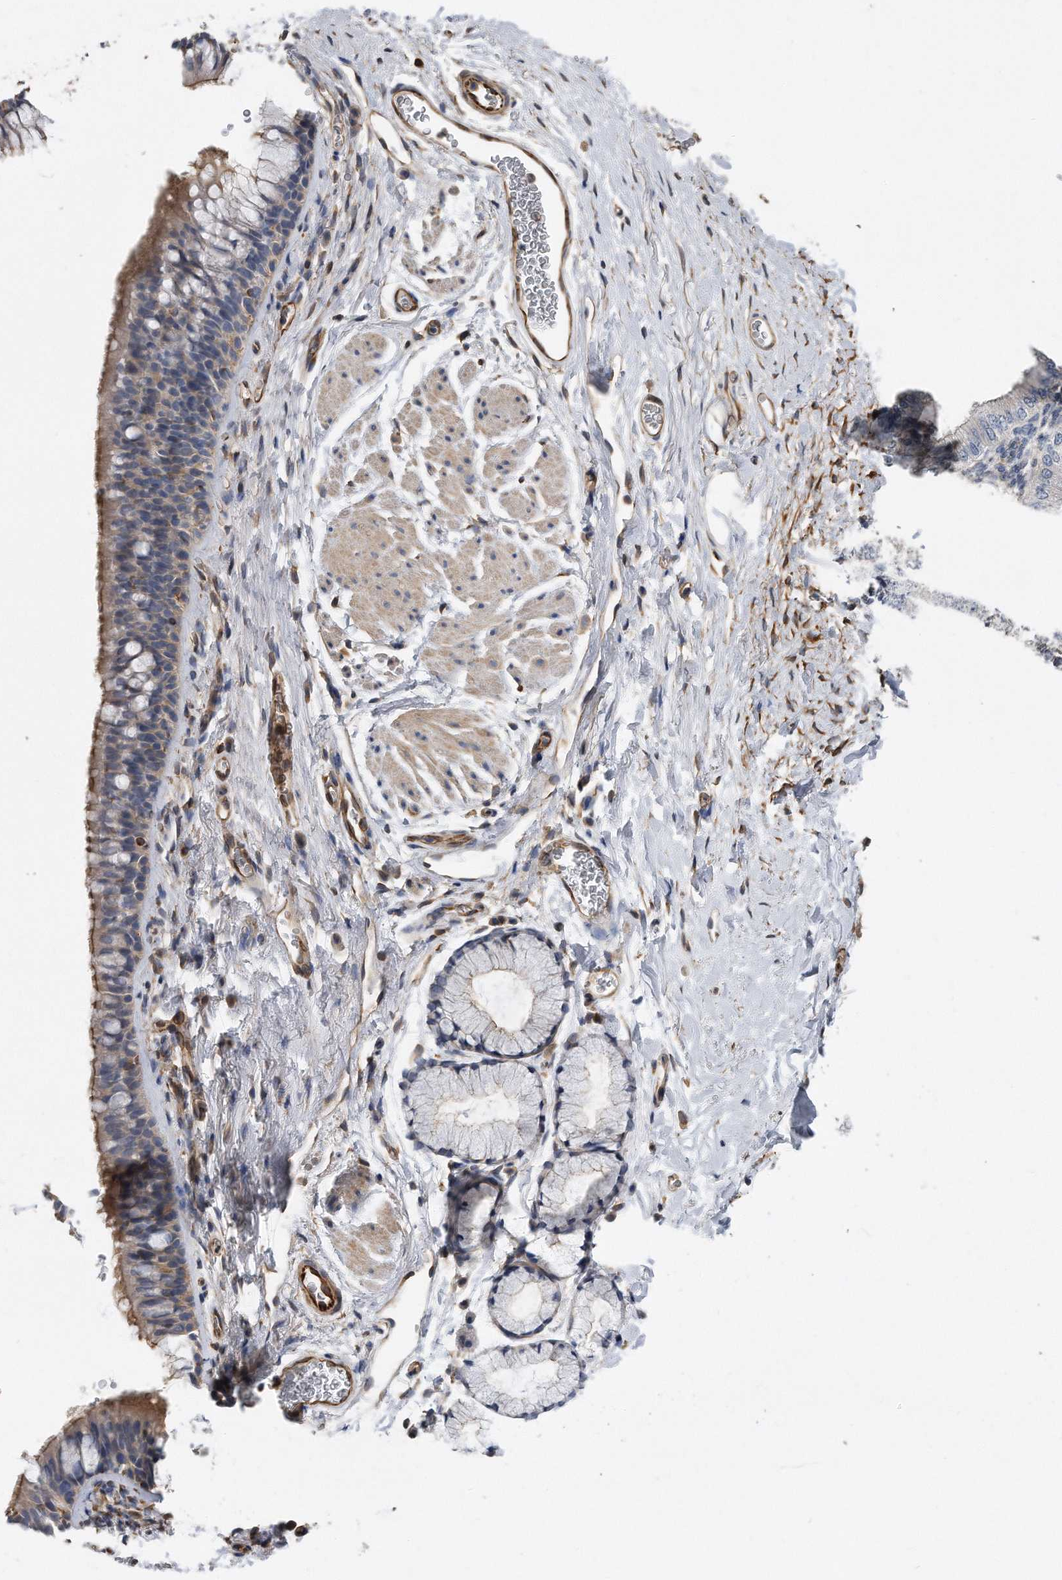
{"staining": {"intensity": "moderate", "quantity": "<25%", "location": "cytoplasmic/membranous"}, "tissue": "bronchus", "cell_type": "Respiratory epithelial cells", "image_type": "normal", "snomed": [{"axis": "morphology", "description": "Normal tissue, NOS"}, {"axis": "topography", "description": "Cartilage tissue"}, {"axis": "topography", "description": "Bronchus"}], "caption": "A micrograph showing moderate cytoplasmic/membranous positivity in about <25% of respiratory epithelial cells in benign bronchus, as visualized by brown immunohistochemical staining.", "gene": "GPC1", "patient": {"sex": "female", "age": 53}}